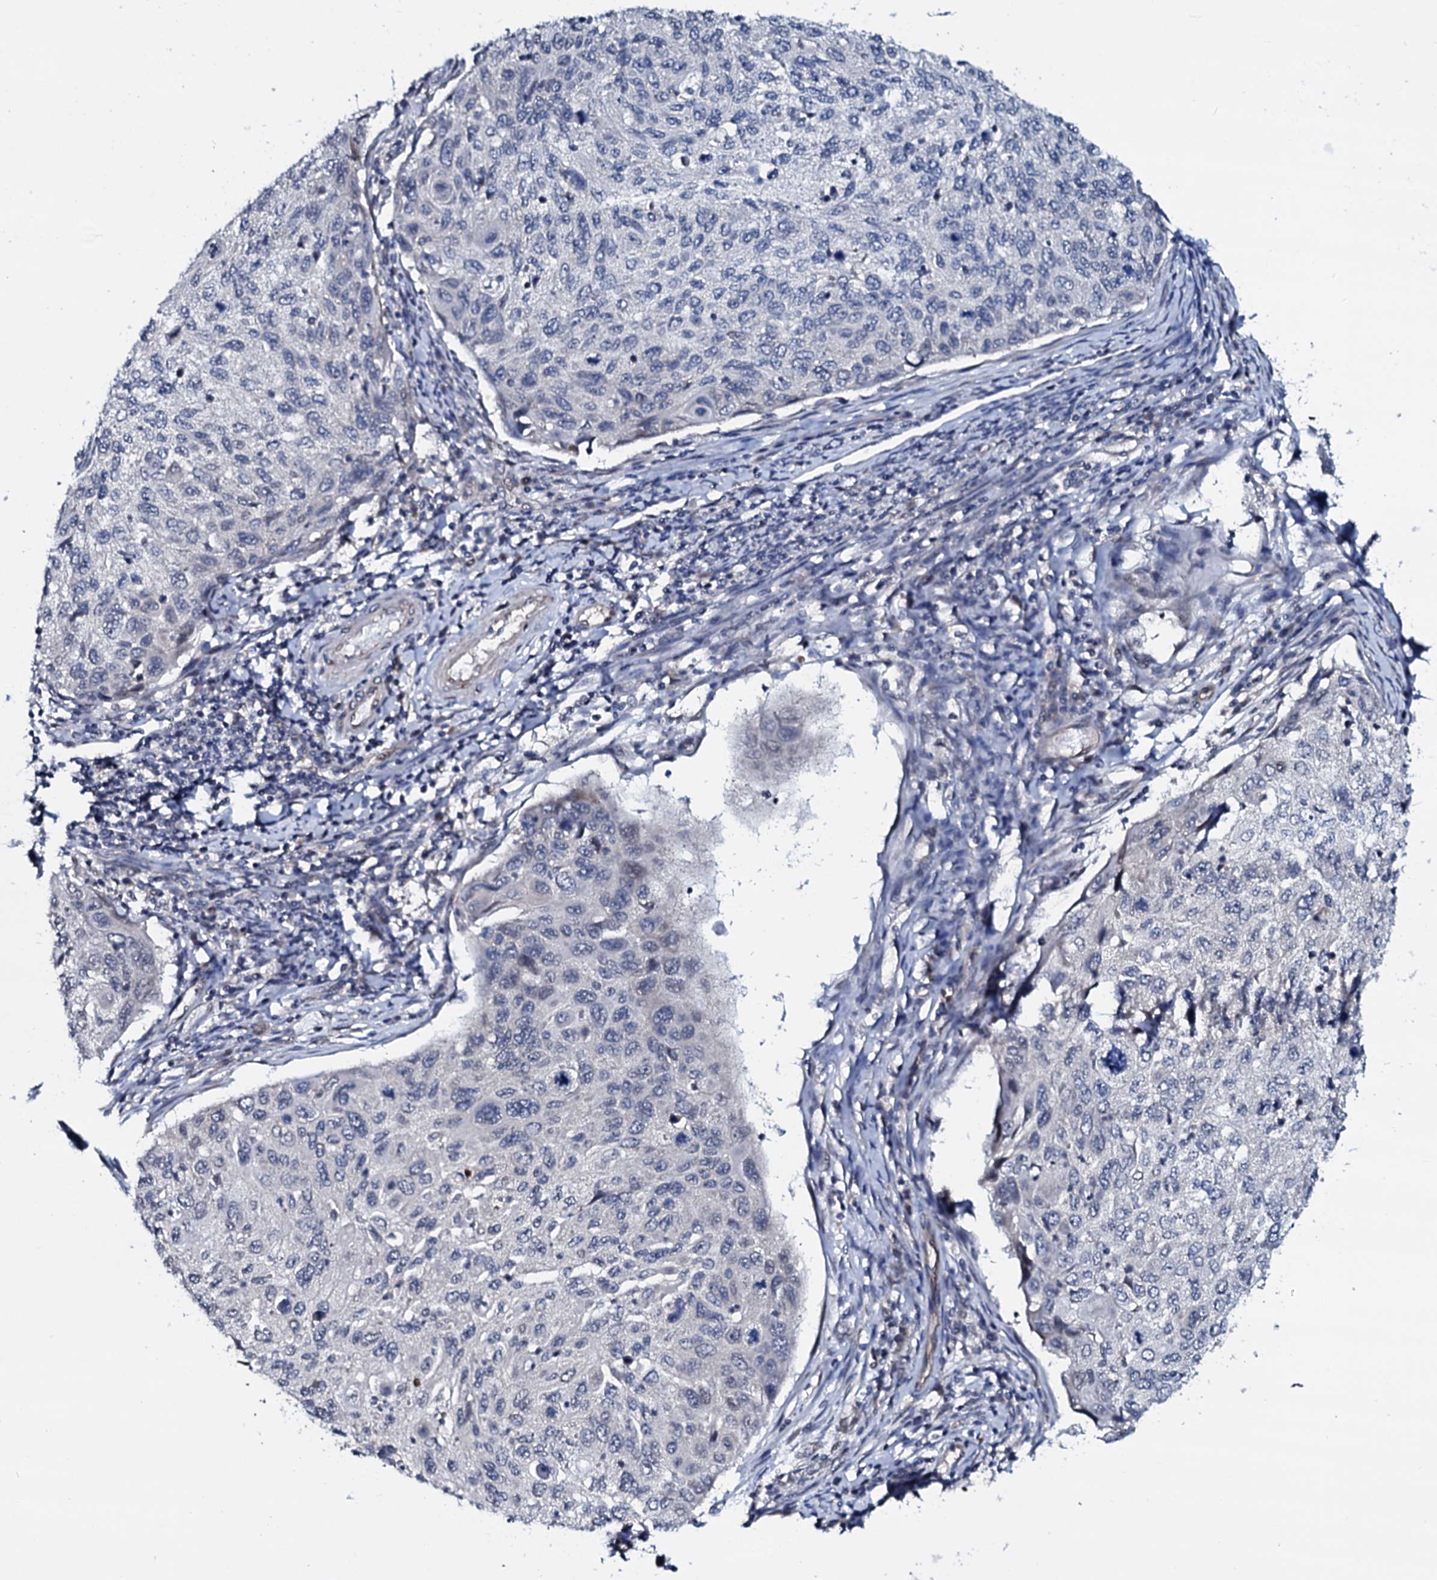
{"staining": {"intensity": "negative", "quantity": "none", "location": "none"}, "tissue": "cervical cancer", "cell_type": "Tumor cells", "image_type": "cancer", "snomed": [{"axis": "morphology", "description": "Squamous cell carcinoma, NOS"}, {"axis": "topography", "description": "Cervix"}], "caption": "Protein analysis of cervical cancer demonstrates no significant expression in tumor cells.", "gene": "OGFOD2", "patient": {"sex": "female", "age": 70}}